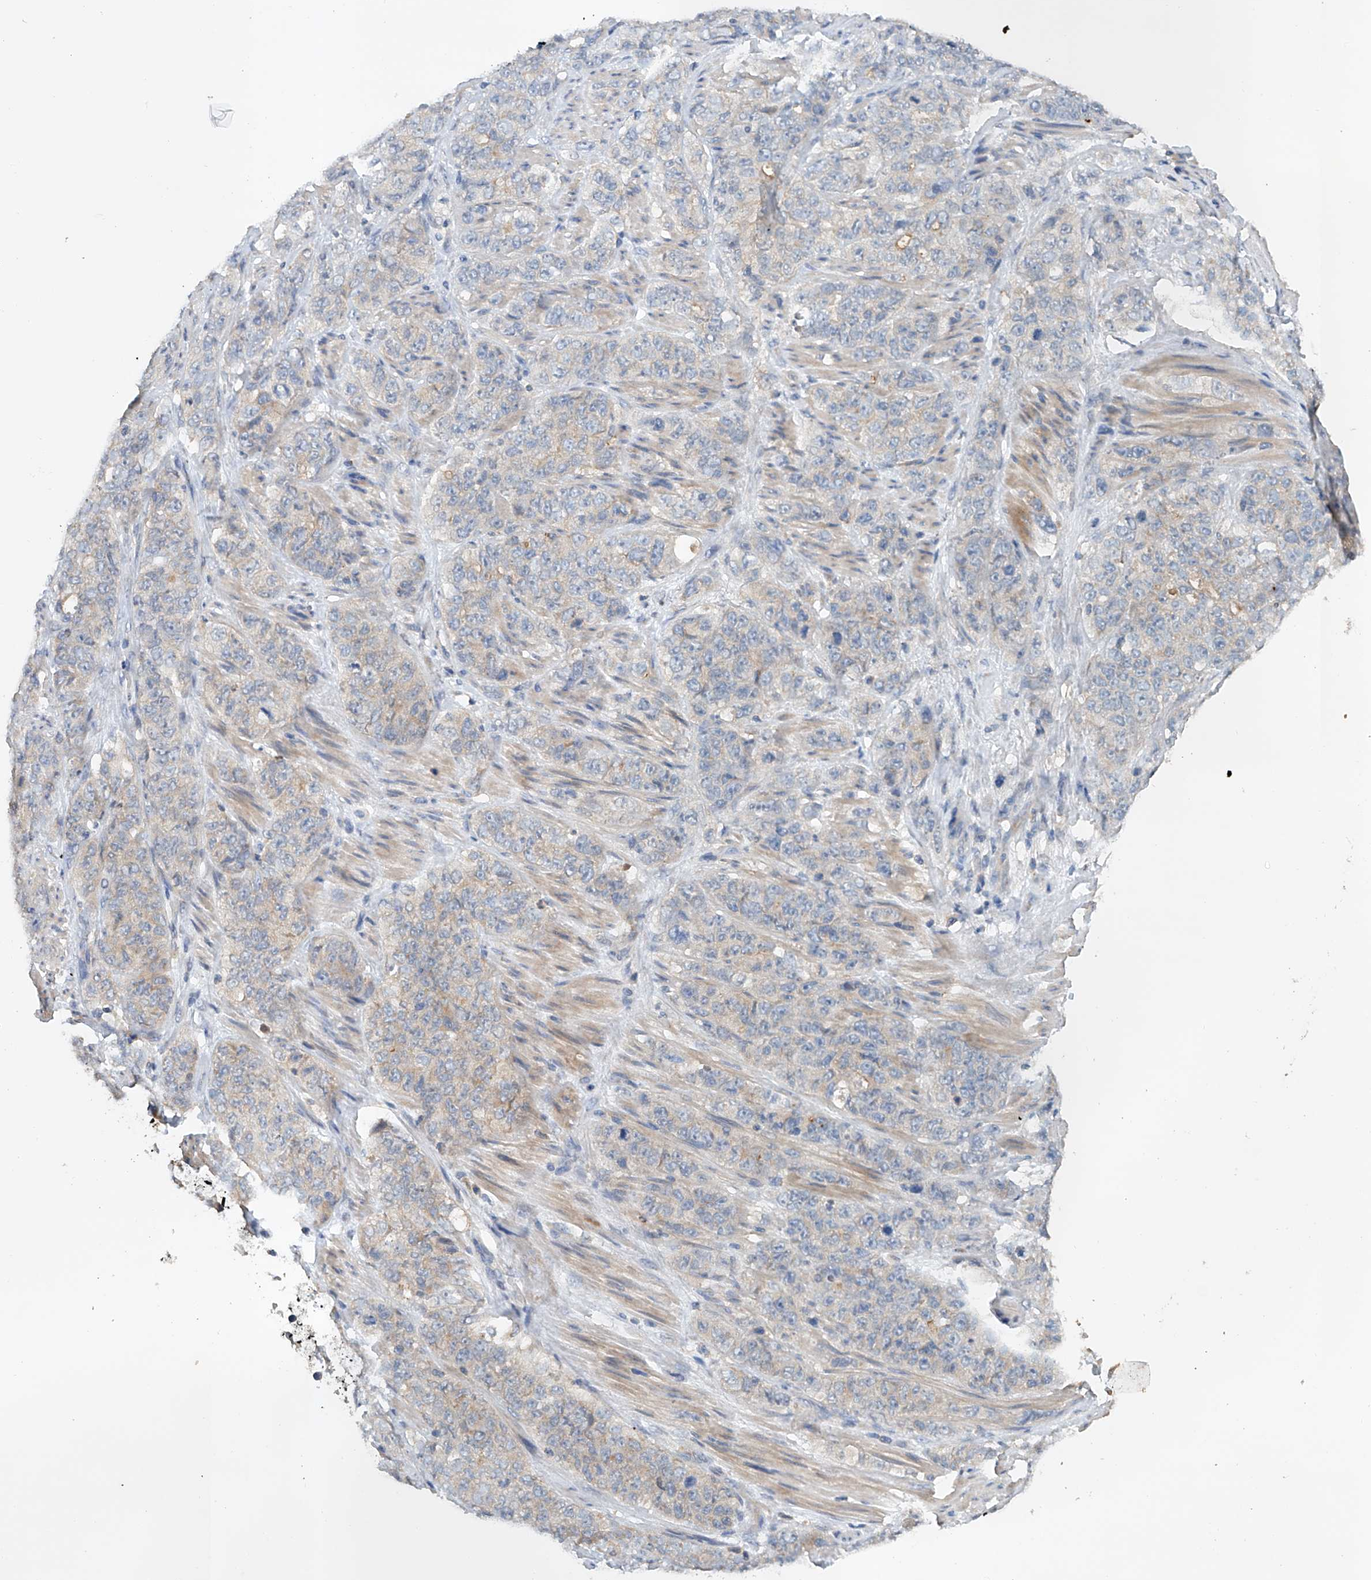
{"staining": {"intensity": "weak", "quantity": "<25%", "location": "cytoplasmic/membranous"}, "tissue": "stomach cancer", "cell_type": "Tumor cells", "image_type": "cancer", "snomed": [{"axis": "morphology", "description": "Adenocarcinoma, NOS"}, {"axis": "topography", "description": "Stomach"}], "caption": "Immunohistochemical staining of human stomach adenocarcinoma reveals no significant positivity in tumor cells. (Brightfield microscopy of DAB (3,3'-diaminobenzidine) immunohistochemistry (IHC) at high magnification).", "gene": "GPC4", "patient": {"sex": "male", "age": 48}}